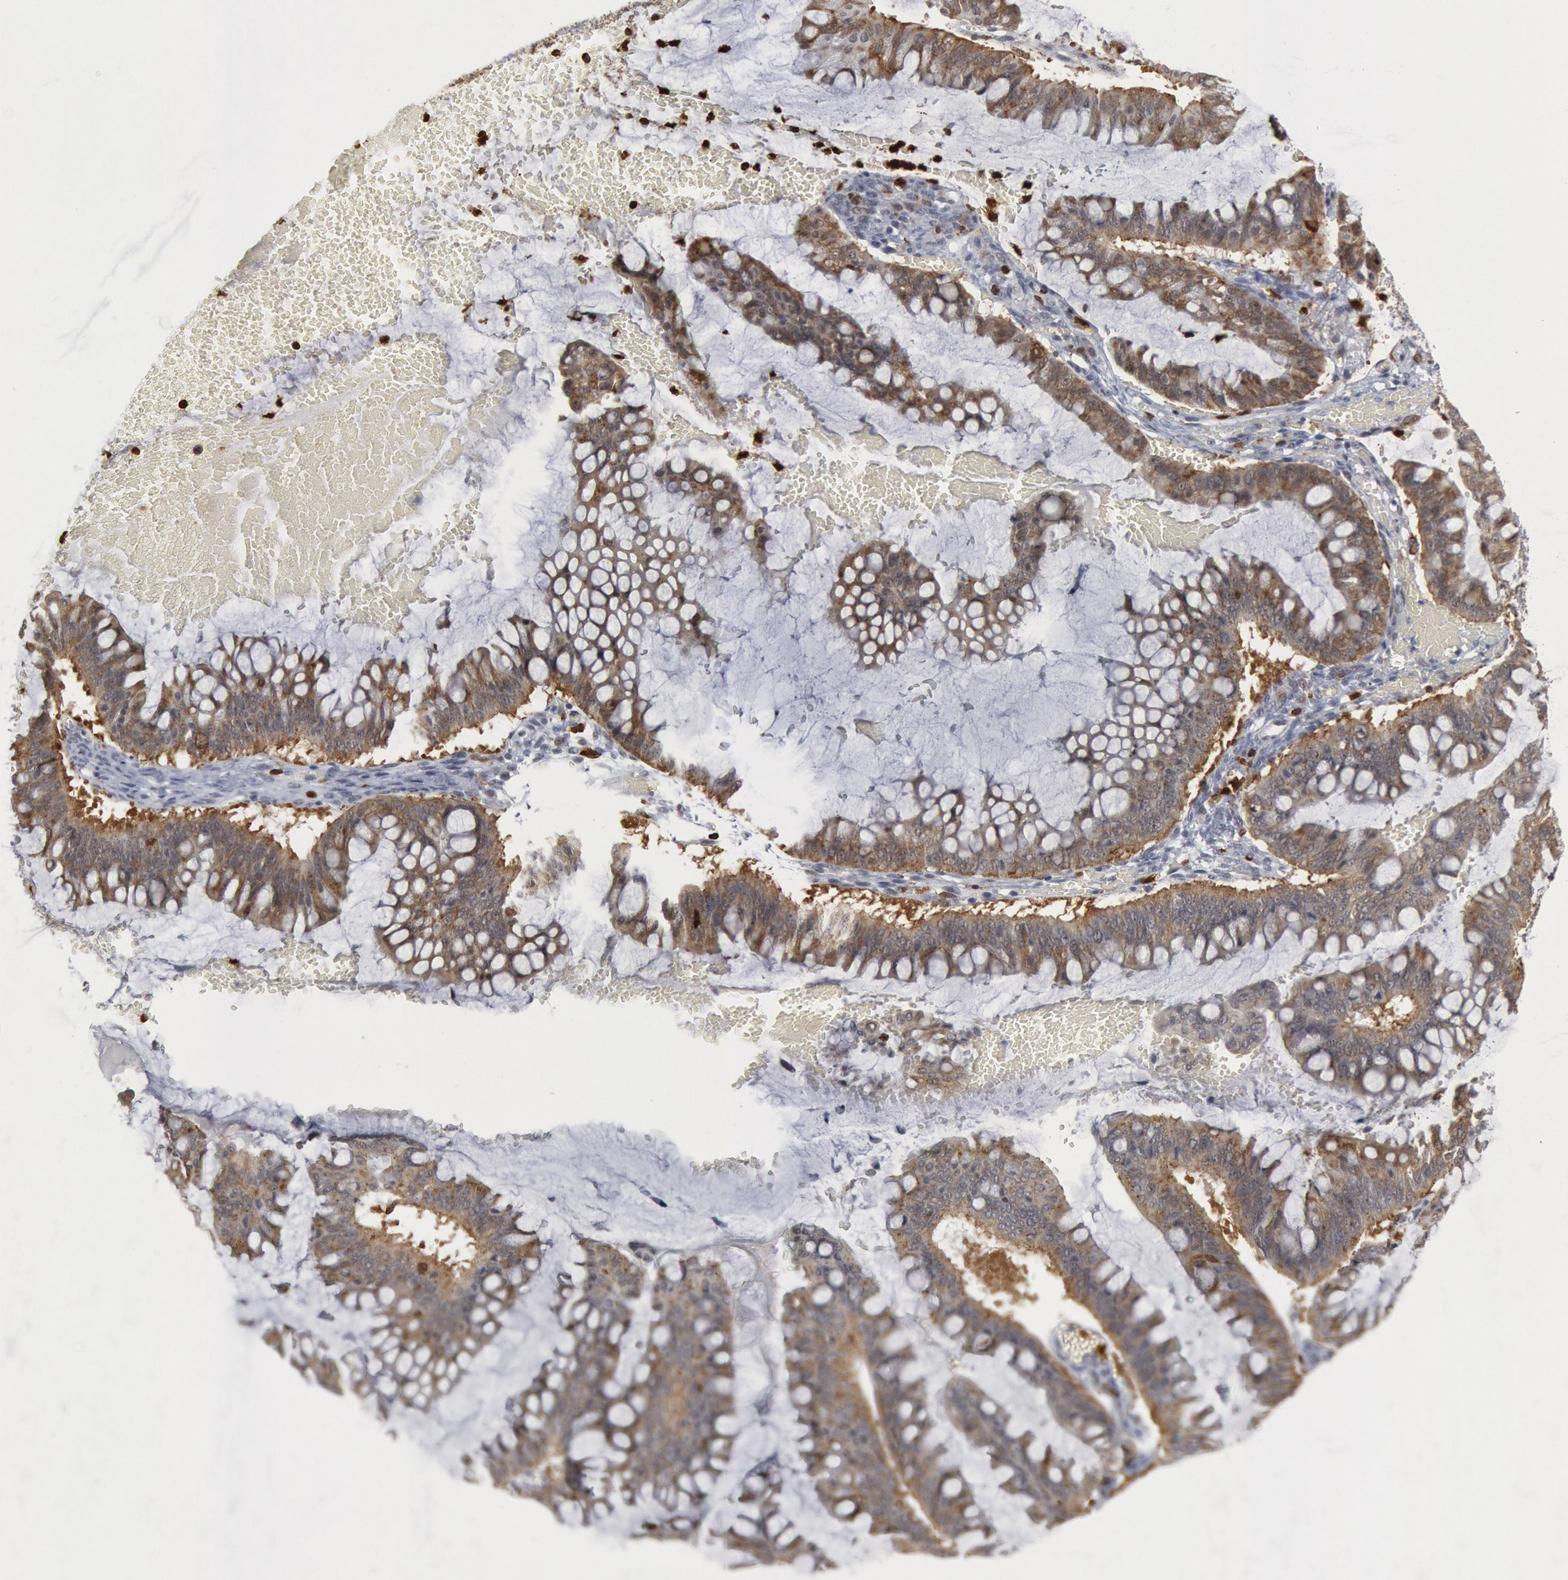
{"staining": {"intensity": "moderate", "quantity": ">75%", "location": "cytoplasmic/membranous"}, "tissue": "ovarian cancer", "cell_type": "Tumor cells", "image_type": "cancer", "snomed": [{"axis": "morphology", "description": "Cystadenocarcinoma, mucinous, NOS"}, {"axis": "topography", "description": "Ovary"}], "caption": "A micrograph of human ovarian cancer (mucinous cystadenocarcinoma) stained for a protein displays moderate cytoplasmic/membranous brown staining in tumor cells. (Brightfield microscopy of DAB IHC at high magnification).", "gene": "PTPN6", "patient": {"sex": "female", "age": 73}}